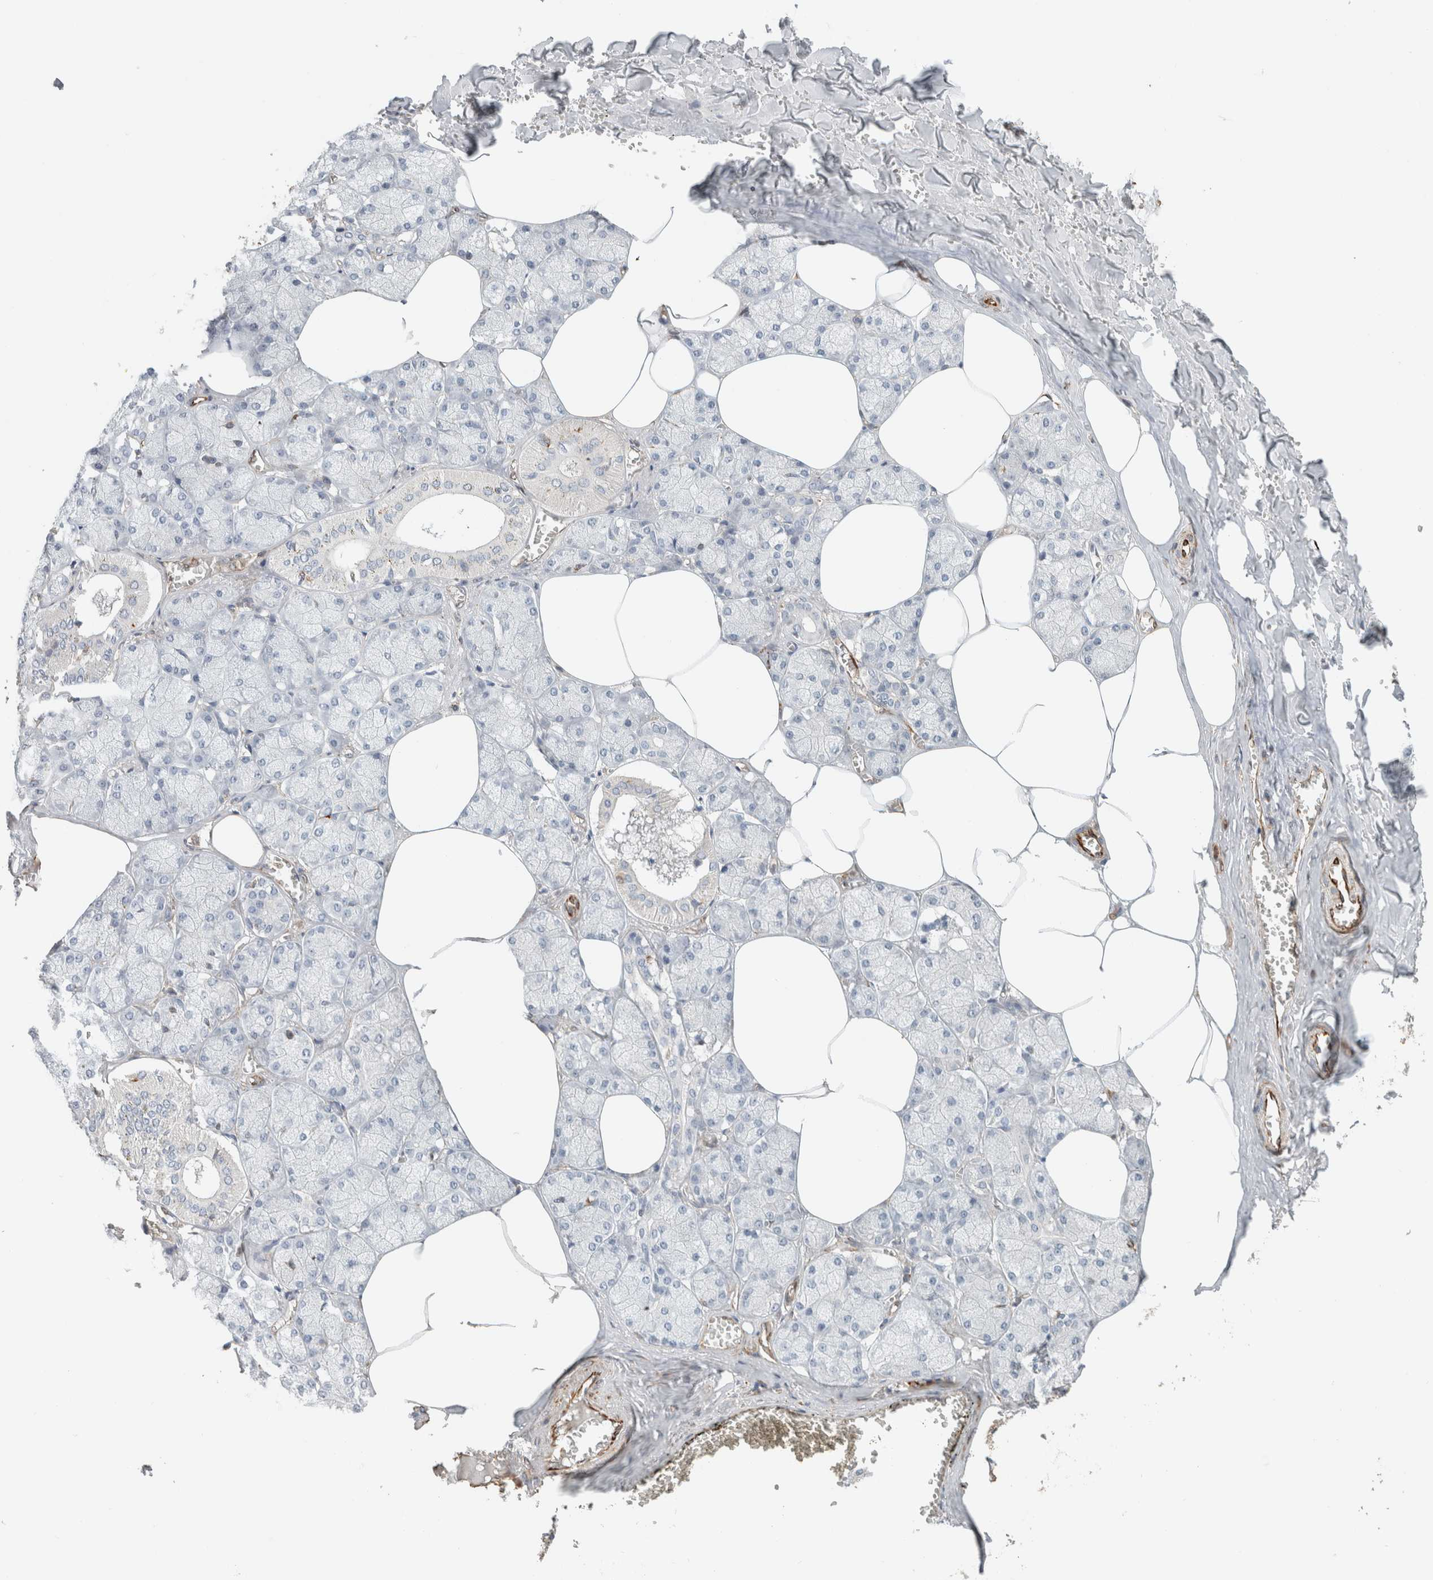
{"staining": {"intensity": "negative", "quantity": "none", "location": "none"}, "tissue": "salivary gland", "cell_type": "Glandular cells", "image_type": "normal", "snomed": [{"axis": "morphology", "description": "Normal tissue, NOS"}, {"axis": "topography", "description": "Salivary gland"}], "caption": "The immunohistochemistry (IHC) histopathology image has no significant positivity in glandular cells of salivary gland. Nuclei are stained in blue.", "gene": "LY86", "patient": {"sex": "male", "age": 62}}